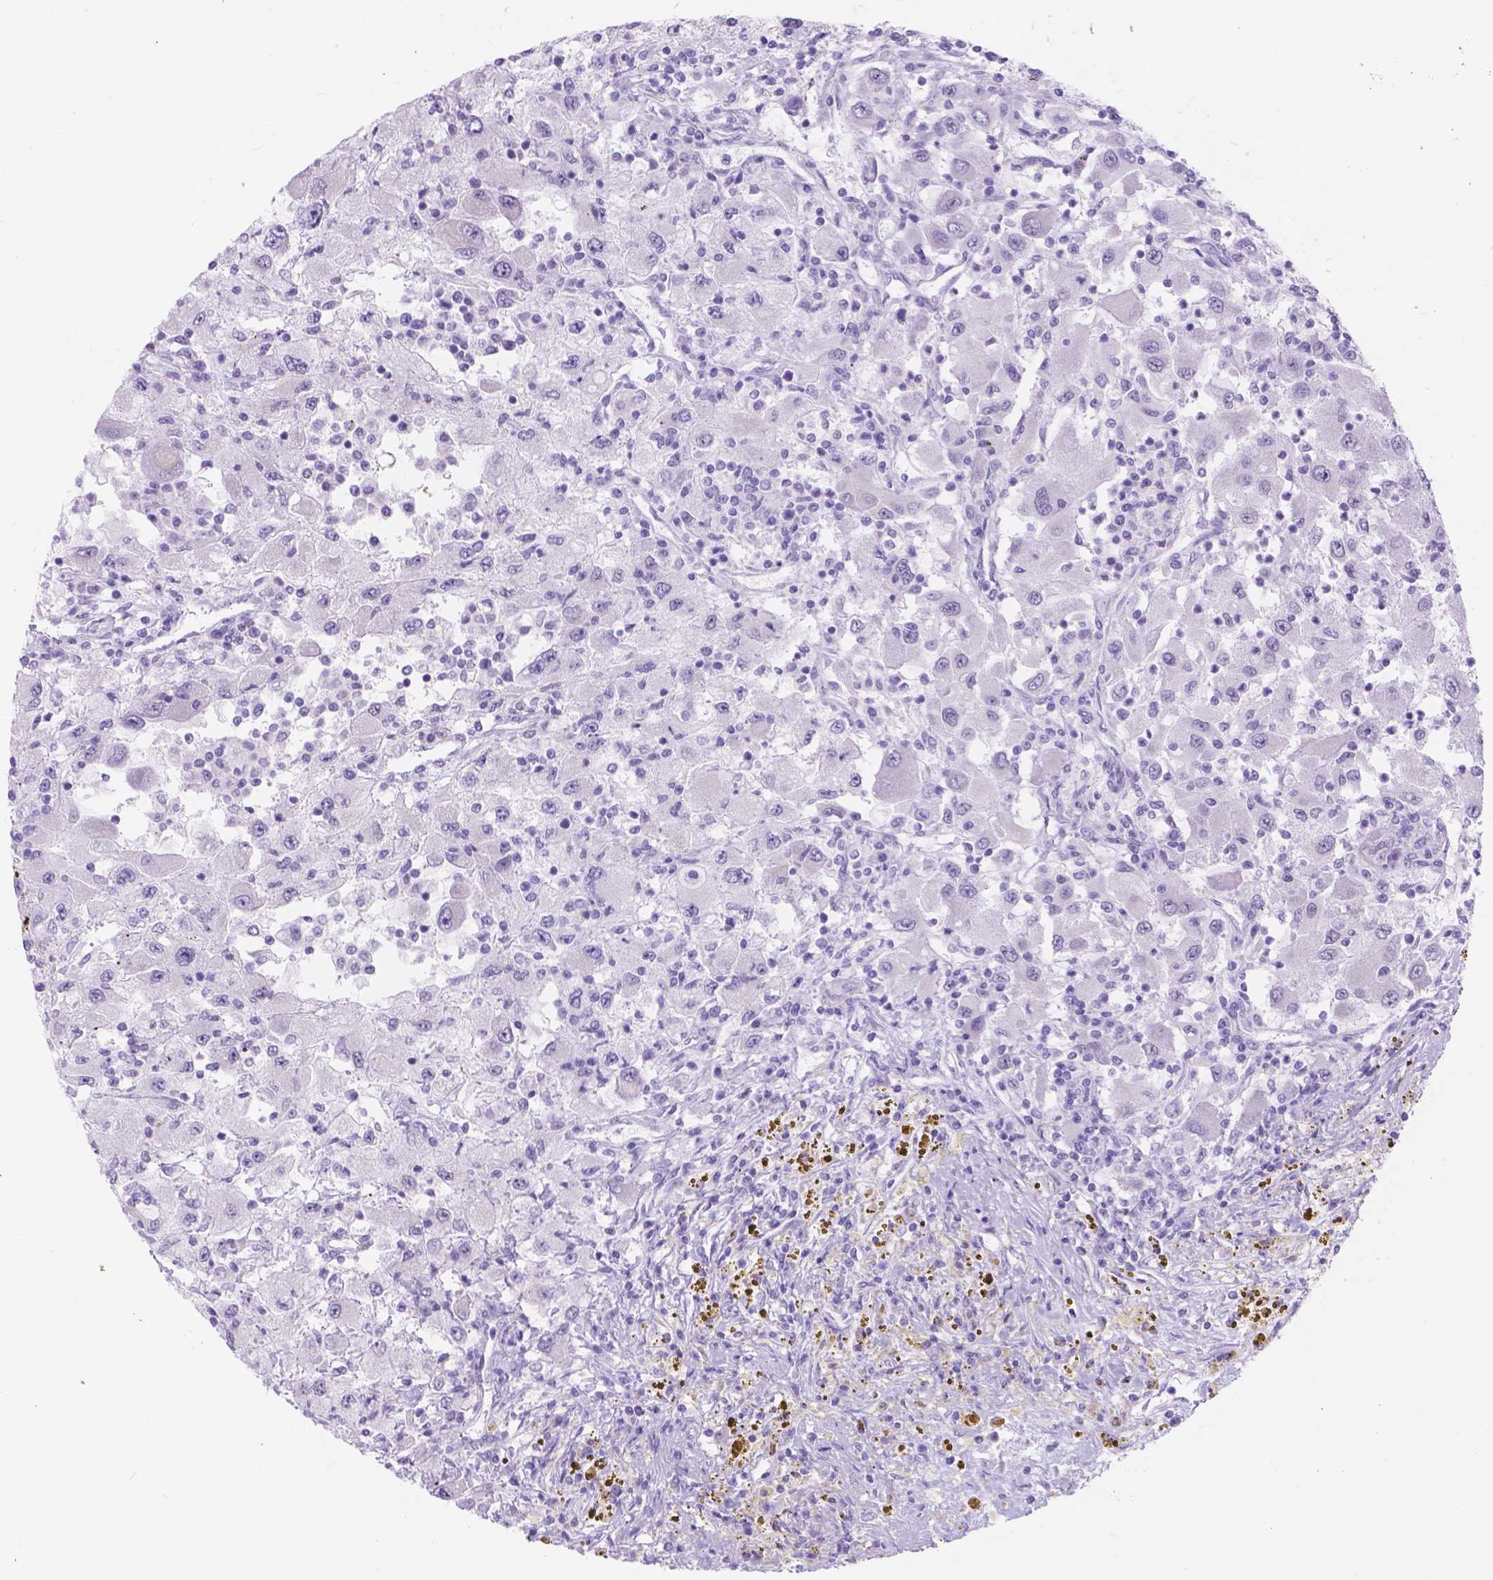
{"staining": {"intensity": "negative", "quantity": "none", "location": "none"}, "tissue": "renal cancer", "cell_type": "Tumor cells", "image_type": "cancer", "snomed": [{"axis": "morphology", "description": "Adenocarcinoma, NOS"}, {"axis": "topography", "description": "Kidney"}], "caption": "Image shows no protein expression in tumor cells of renal cancer tissue.", "gene": "DCC", "patient": {"sex": "female", "age": 67}}